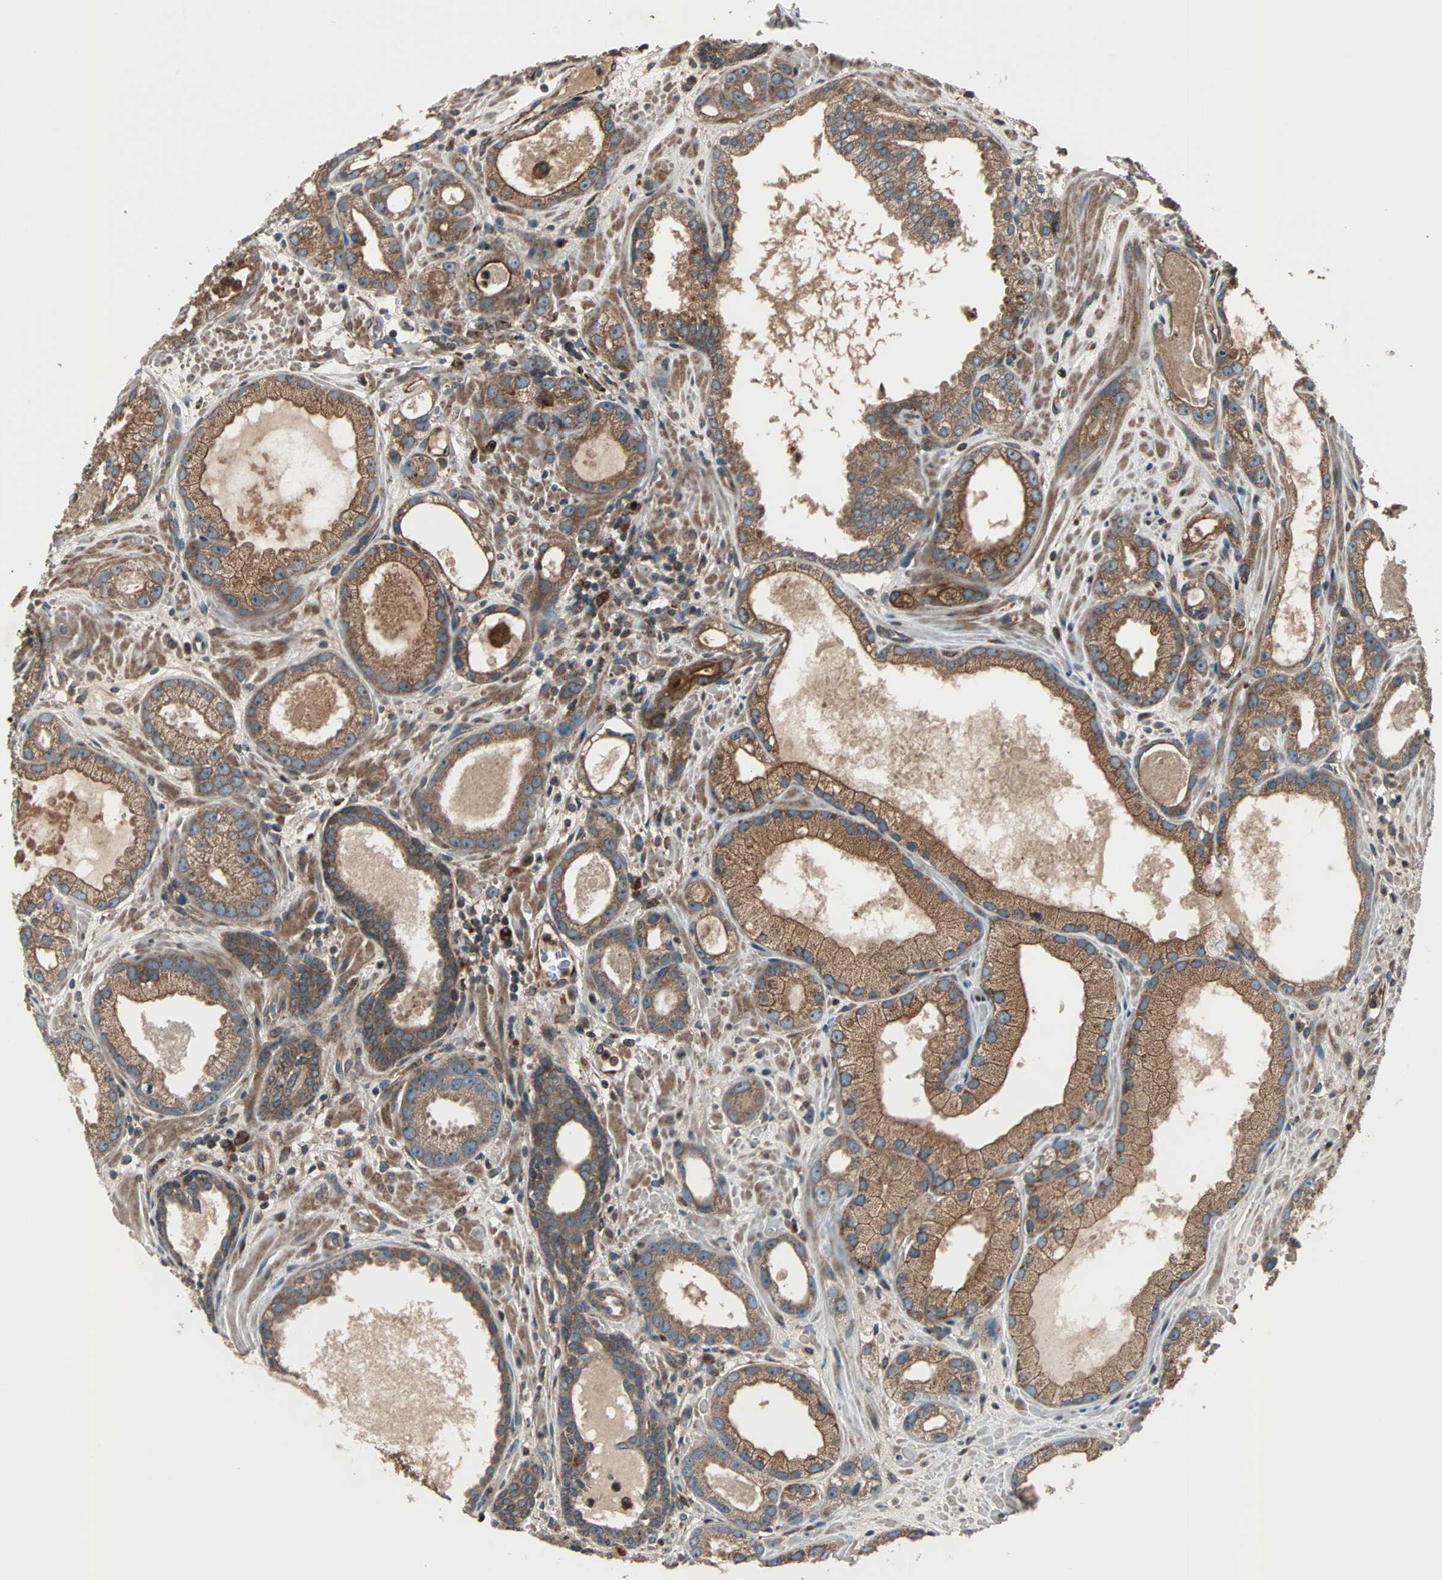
{"staining": {"intensity": "moderate", "quantity": ">75%", "location": "cytoplasmic/membranous"}, "tissue": "prostate cancer", "cell_type": "Tumor cells", "image_type": "cancer", "snomed": [{"axis": "morphology", "description": "Adenocarcinoma, Low grade"}, {"axis": "topography", "description": "Prostate"}], "caption": "DAB immunohistochemical staining of human prostate low-grade adenocarcinoma shows moderate cytoplasmic/membranous protein expression in about >75% of tumor cells.", "gene": "RAB7A", "patient": {"sex": "male", "age": 57}}